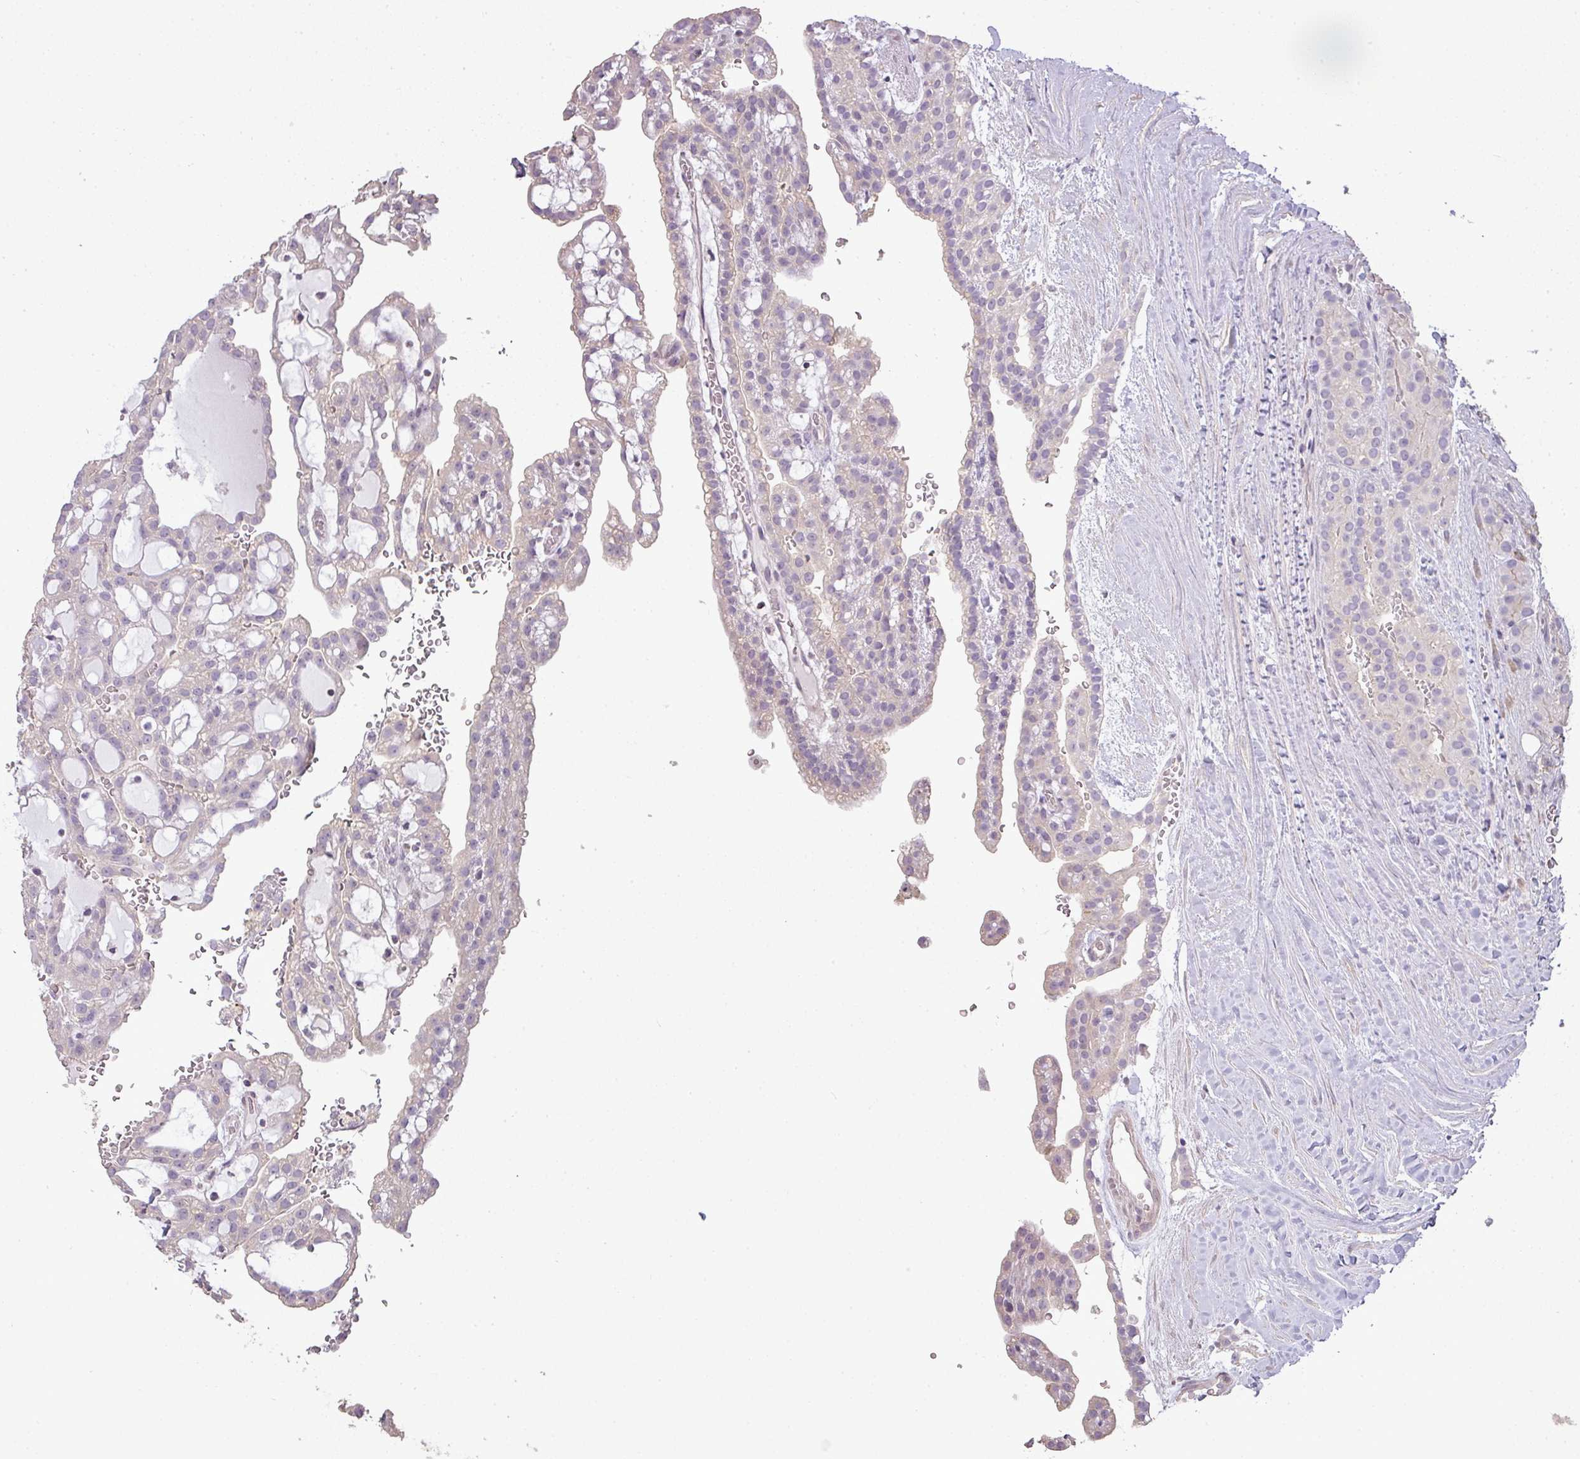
{"staining": {"intensity": "weak", "quantity": "<25%", "location": "cytoplasmic/membranous"}, "tissue": "renal cancer", "cell_type": "Tumor cells", "image_type": "cancer", "snomed": [{"axis": "morphology", "description": "Adenocarcinoma, NOS"}, {"axis": "topography", "description": "Kidney"}], "caption": "An immunohistochemistry (IHC) histopathology image of renal cancer (adenocarcinoma) is shown. There is no staining in tumor cells of renal cancer (adenocarcinoma).", "gene": "LY9", "patient": {"sex": "male", "age": 63}}